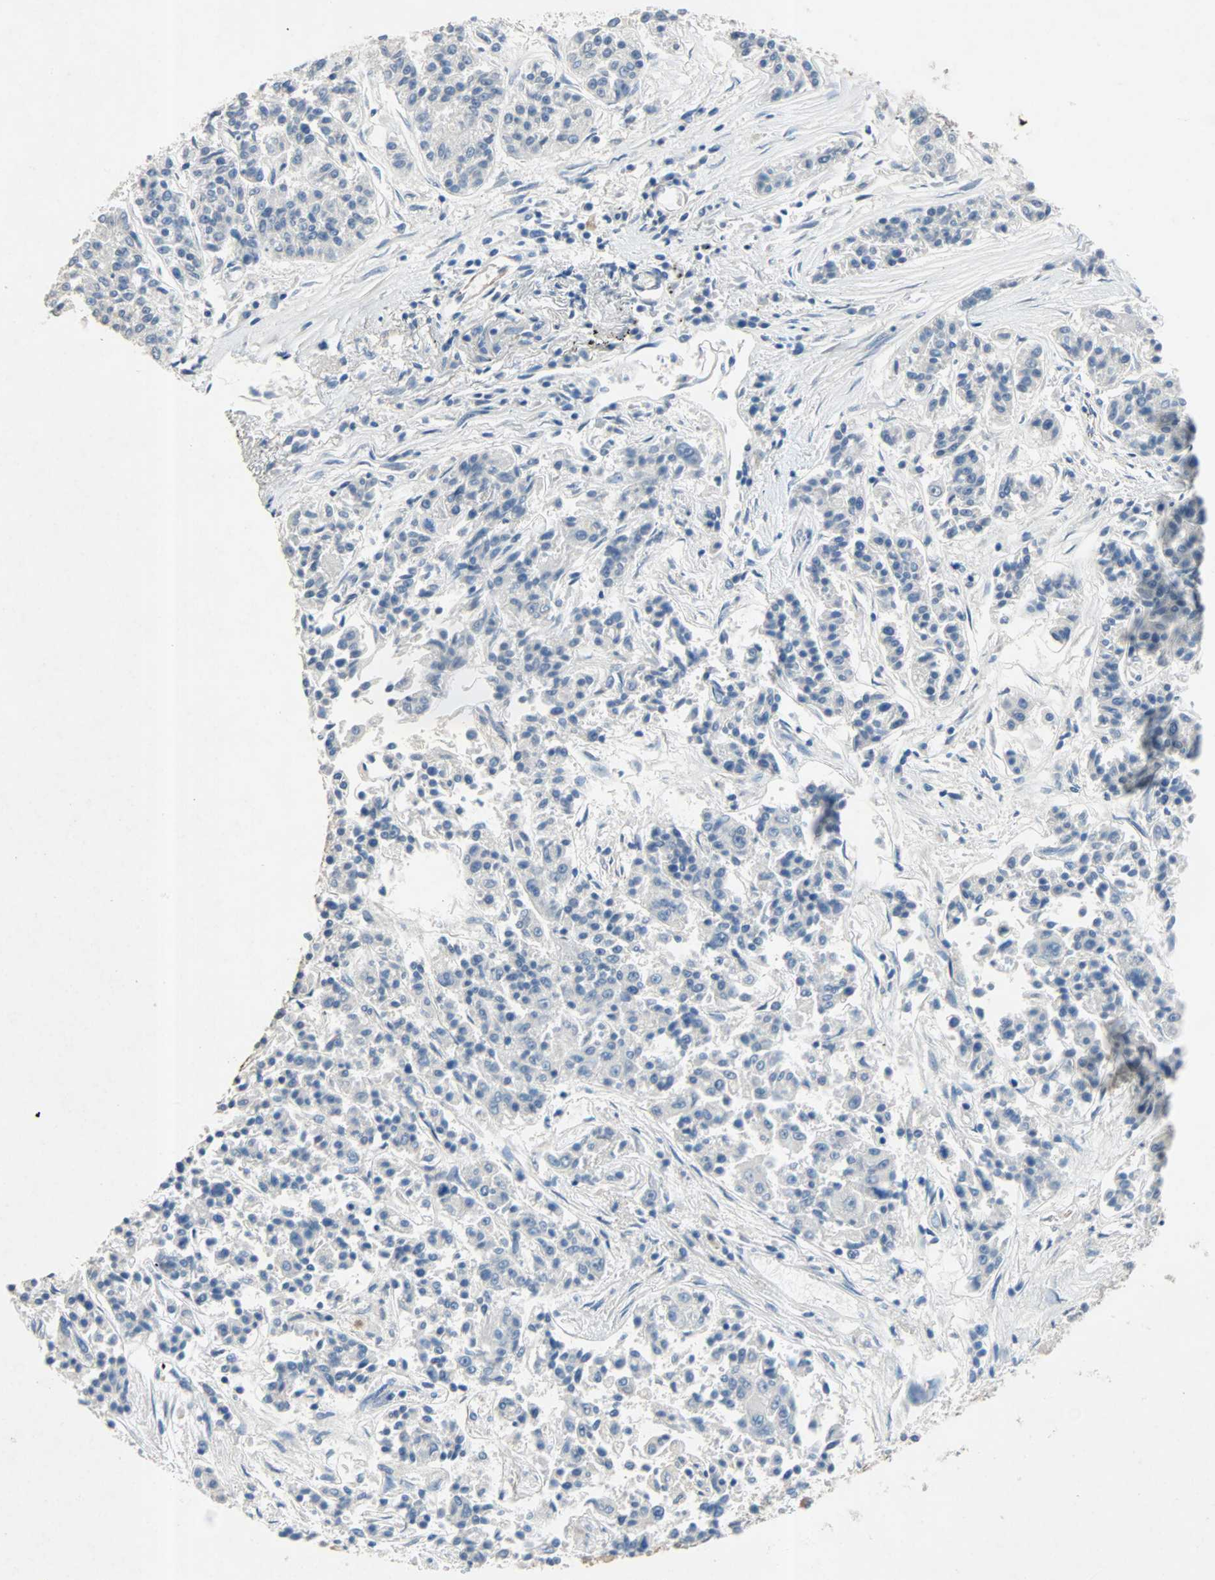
{"staining": {"intensity": "negative", "quantity": "none", "location": "none"}, "tissue": "lung cancer", "cell_type": "Tumor cells", "image_type": "cancer", "snomed": [{"axis": "morphology", "description": "Adenocarcinoma, NOS"}, {"axis": "topography", "description": "Lung"}], "caption": "DAB (3,3'-diaminobenzidine) immunohistochemical staining of lung cancer reveals no significant staining in tumor cells.", "gene": "PCDHB2", "patient": {"sex": "male", "age": 84}}